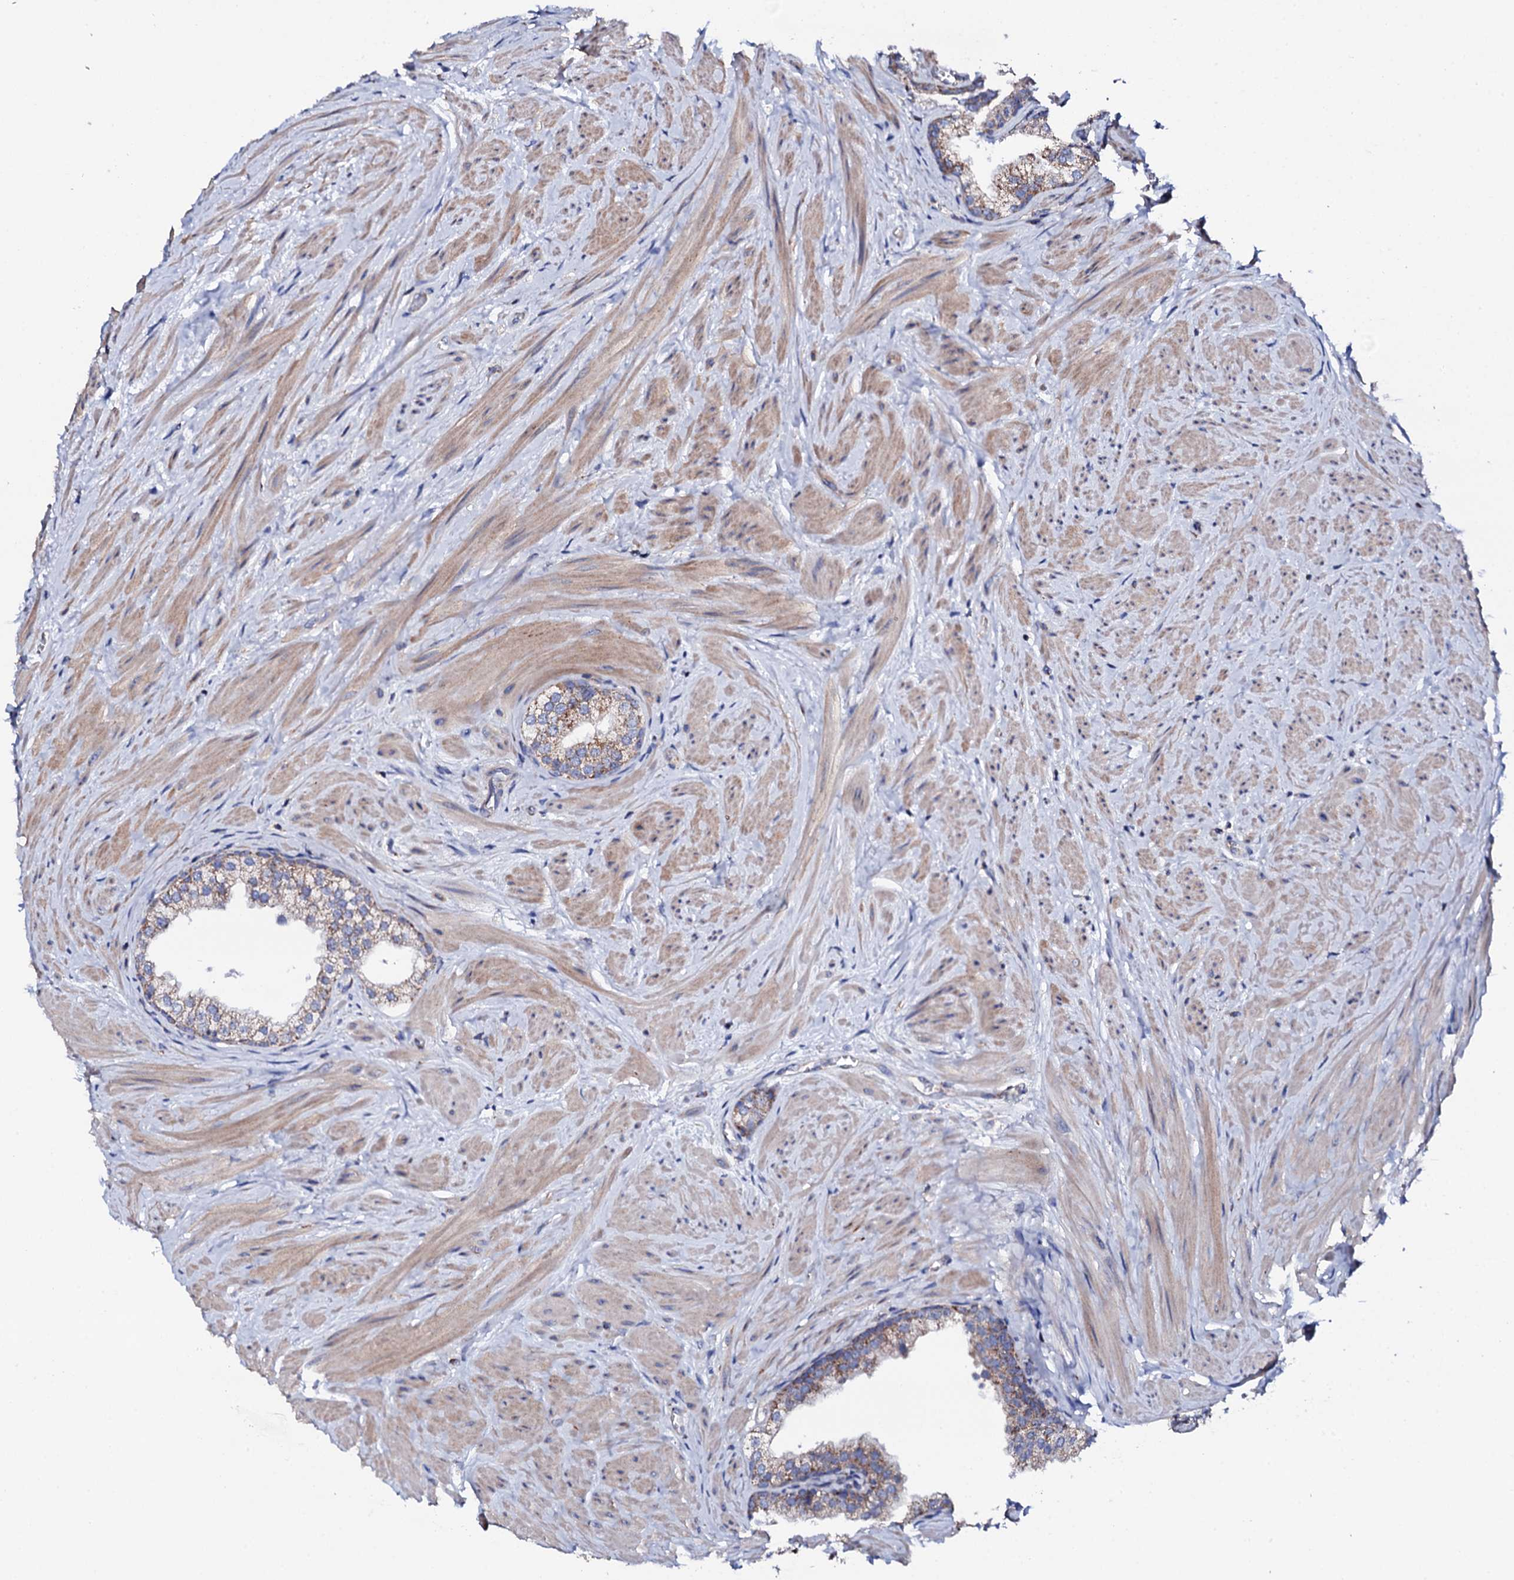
{"staining": {"intensity": "moderate", "quantity": ">75%", "location": "cytoplasmic/membranous"}, "tissue": "prostate", "cell_type": "Glandular cells", "image_type": "normal", "snomed": [{"axis": "morphology", "description": "Normal tissue, NOS"}, {"axis": "topography", "description": "Prostate"}], "caption": "Immunohistochemistry (DAB (3,3'-diaminobenzidine)) staining of unremarkable human prostate exhibits moderate cytoplasmic/membranous protein expression in about >75% of glandular cells. Nuclei are stained in blue.", "gene": "TCAF2C", "patient": {"sex": "male", "age": 48}}